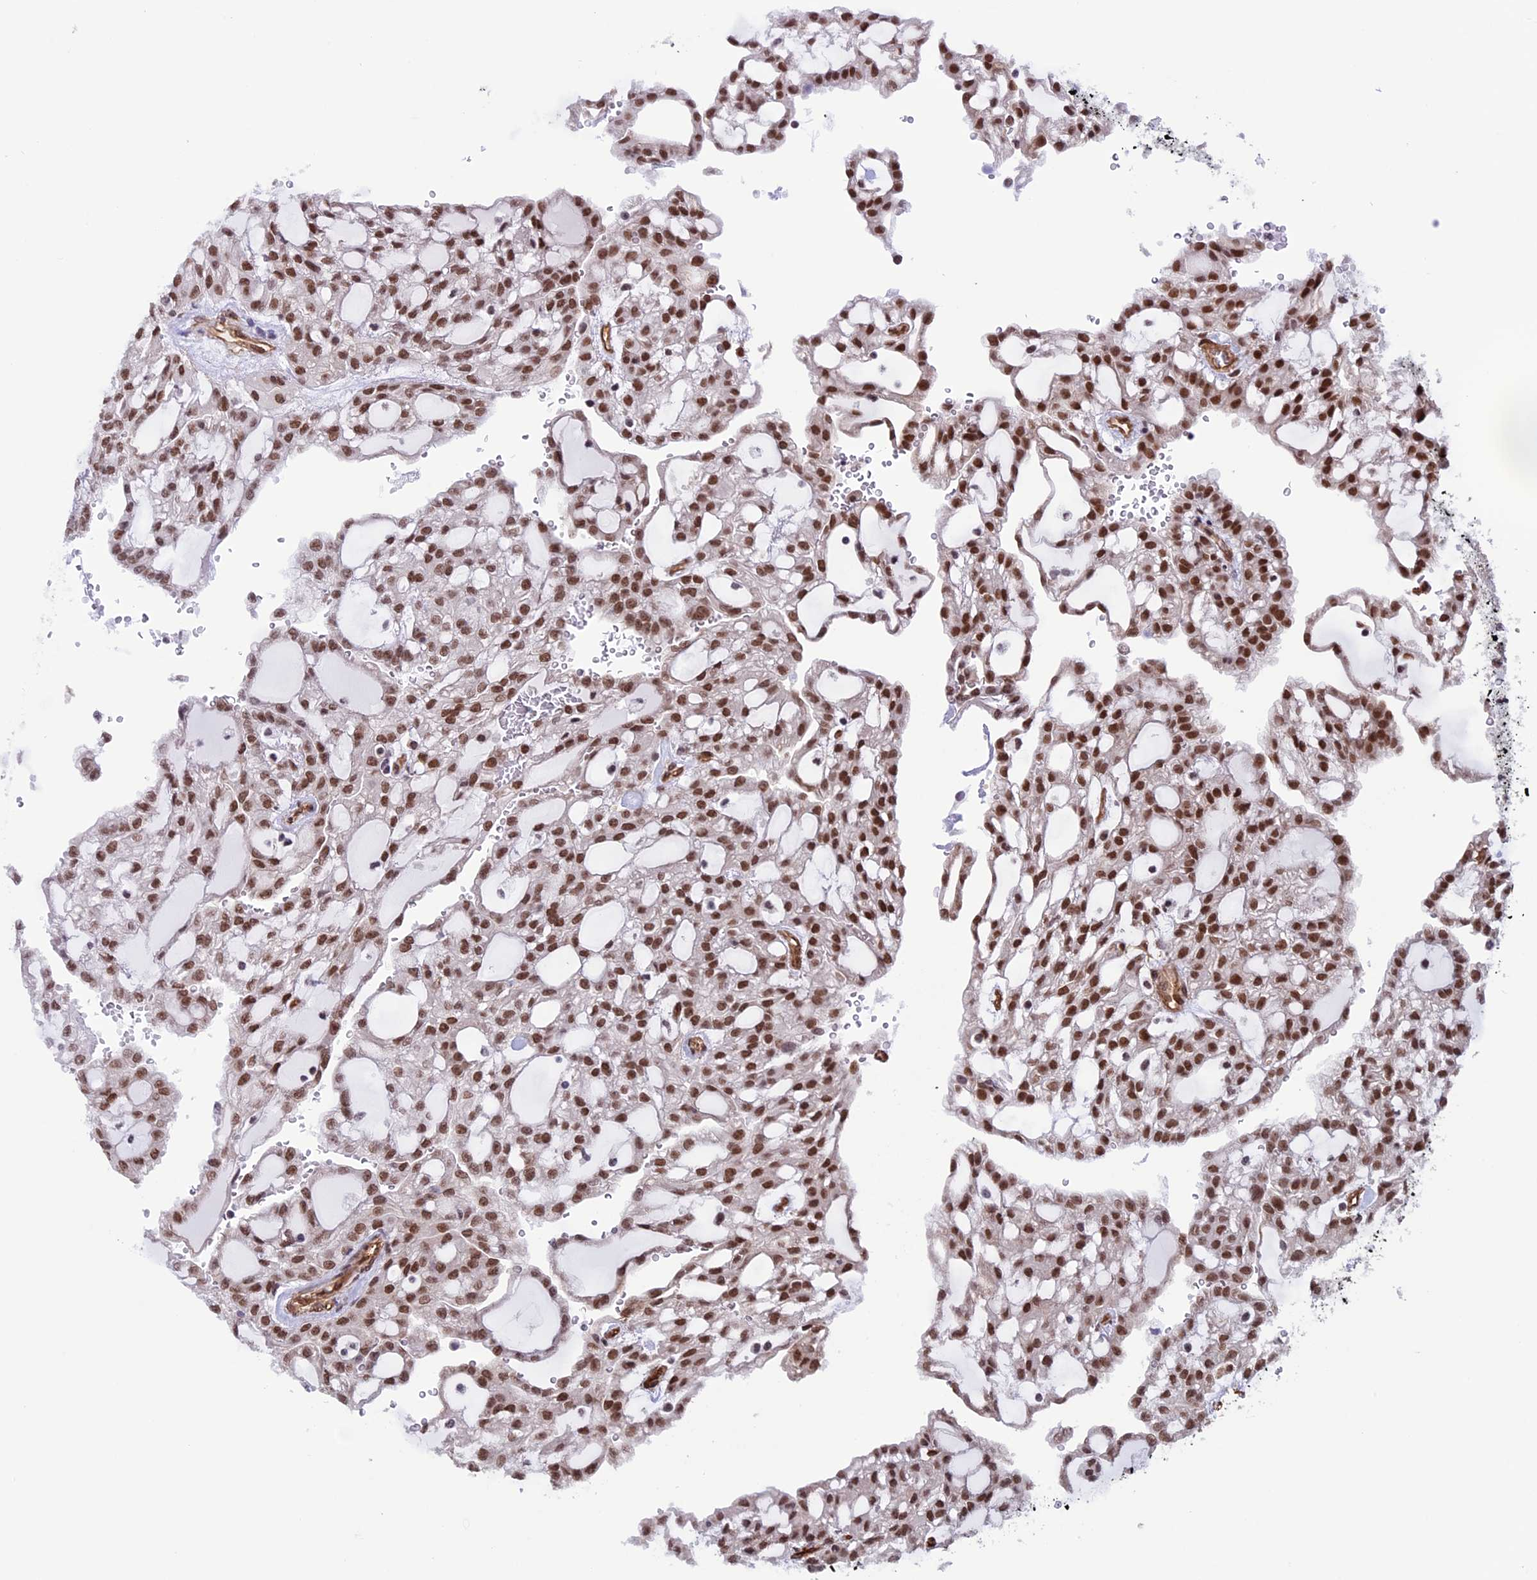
{"staining": {"intensity": "strong", "quantity": ">75%", "location": "nuclear"}, "tissue": "renal cancer", "cell_type": "Tumor cells", "image_type": "cancer", "snomed": [{"axis": "morphology", "description": "Adenocarcinoma, NOS"}, {"axis": "topography", "description": "Kidney"}], "caption": "The photomicrograph reveals immunohistochemical staining of renal cancer. There is strong nuclear staining is appreciated in approximately >75% of tumor cells.", "gene": "MPHOSPH8", "patient": {"sex": "male", "age": 63}}